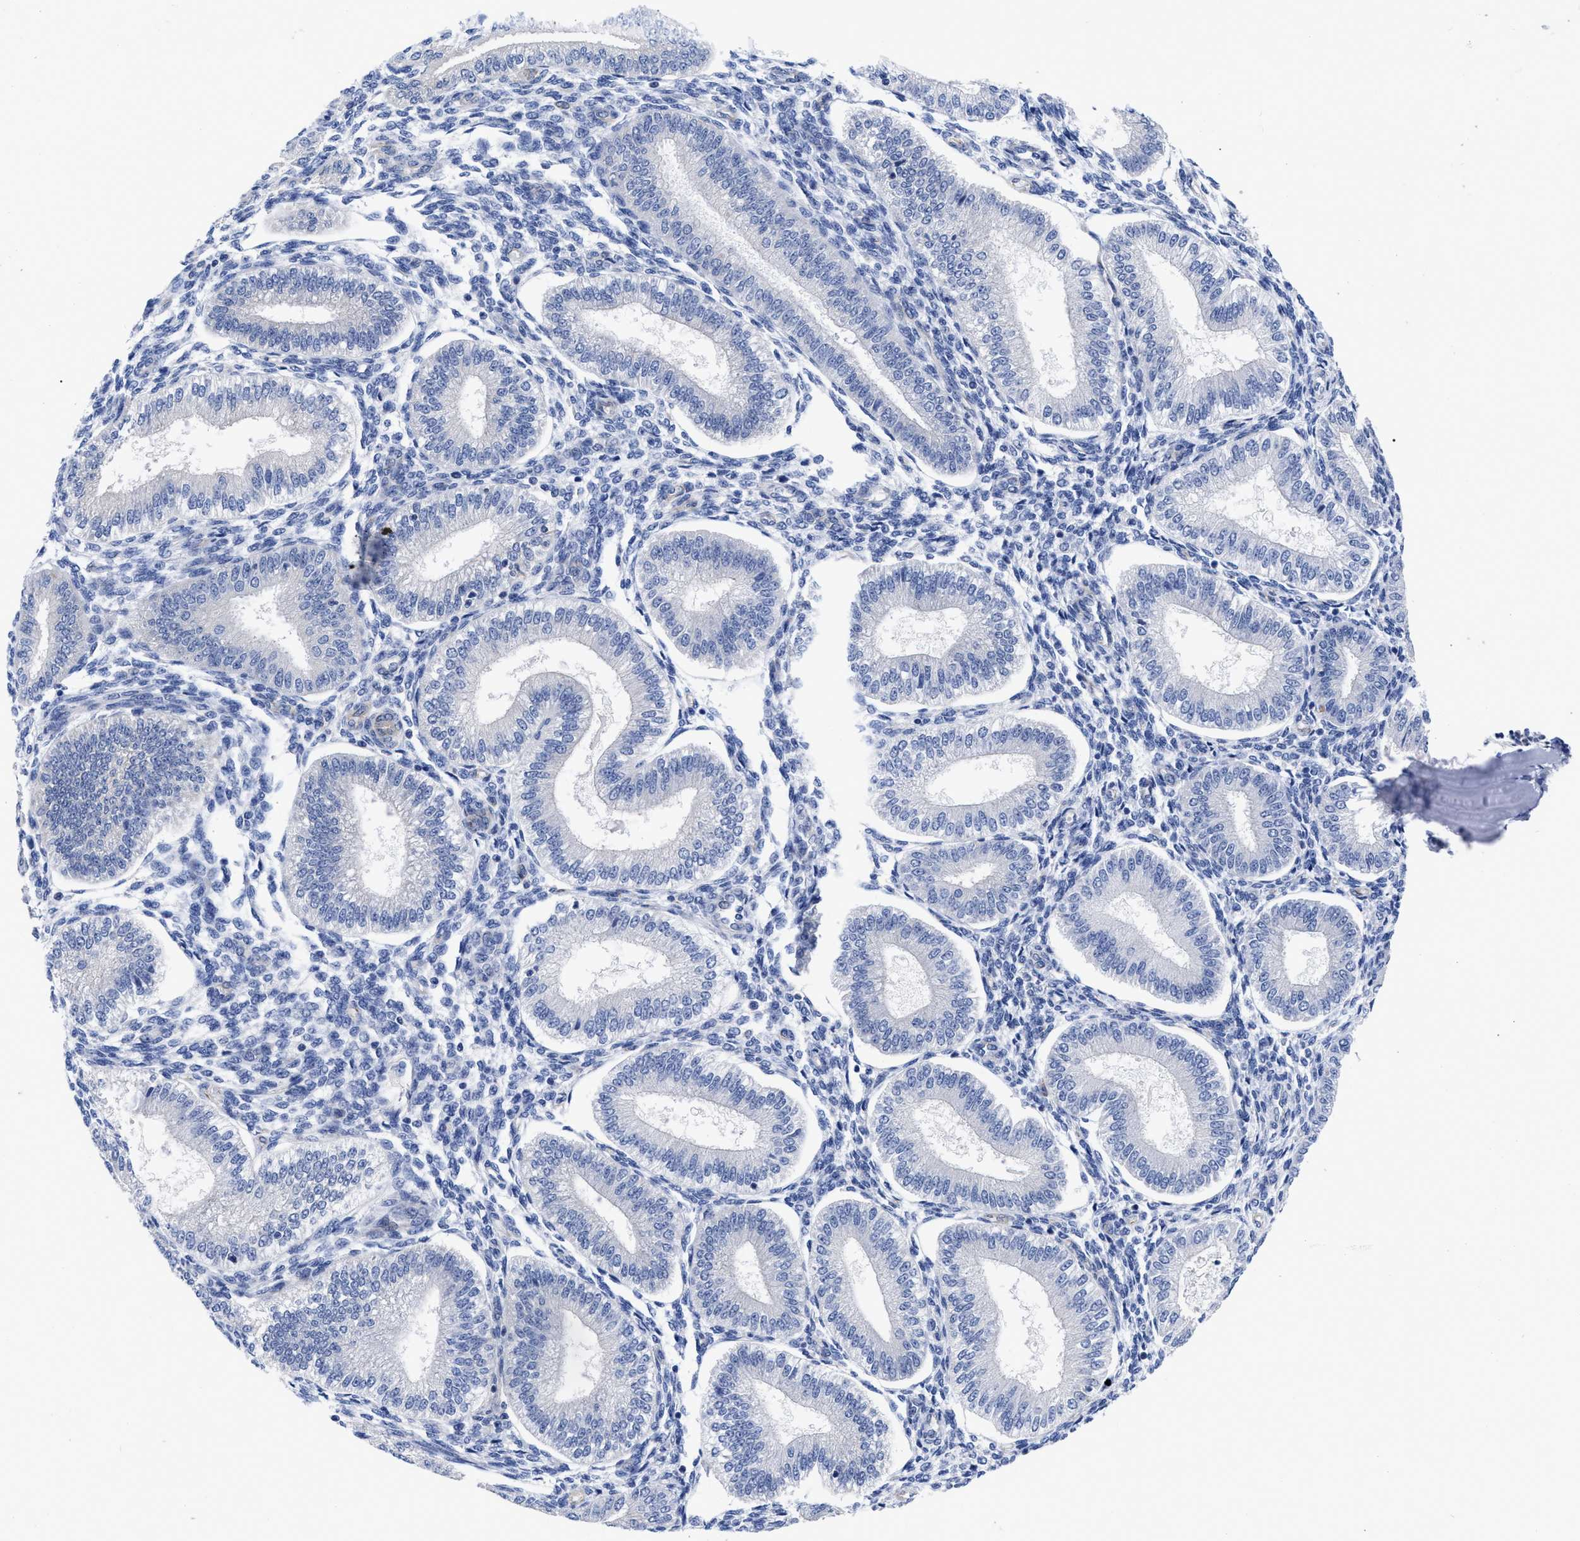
{"staining": {"intensity": "negative", "quantity": "none", "location": "none"}, "tissue": "endometrium", "cell_type": "Cells in endometrial stroma", "image_type": "normal", "snomed": [{"axis": "morphology", "description": "Normal tissue, NOS"}, {"axis": "topography", "description": "Endometrium"}], "caption": "High magnification brightfield microscopy of benign endometrium stained with DAB (3,3'-diaminobenzidine) (brown) and counterstained with hematoxylin (blue): cells in endometrial stroma show no significant expression. The staining is performed using DAB brown chromogen with nuclei counter-stained in using hematoxylin.", "gene": "IRAG2", "patient": {"sex": "female", "age": 39}}